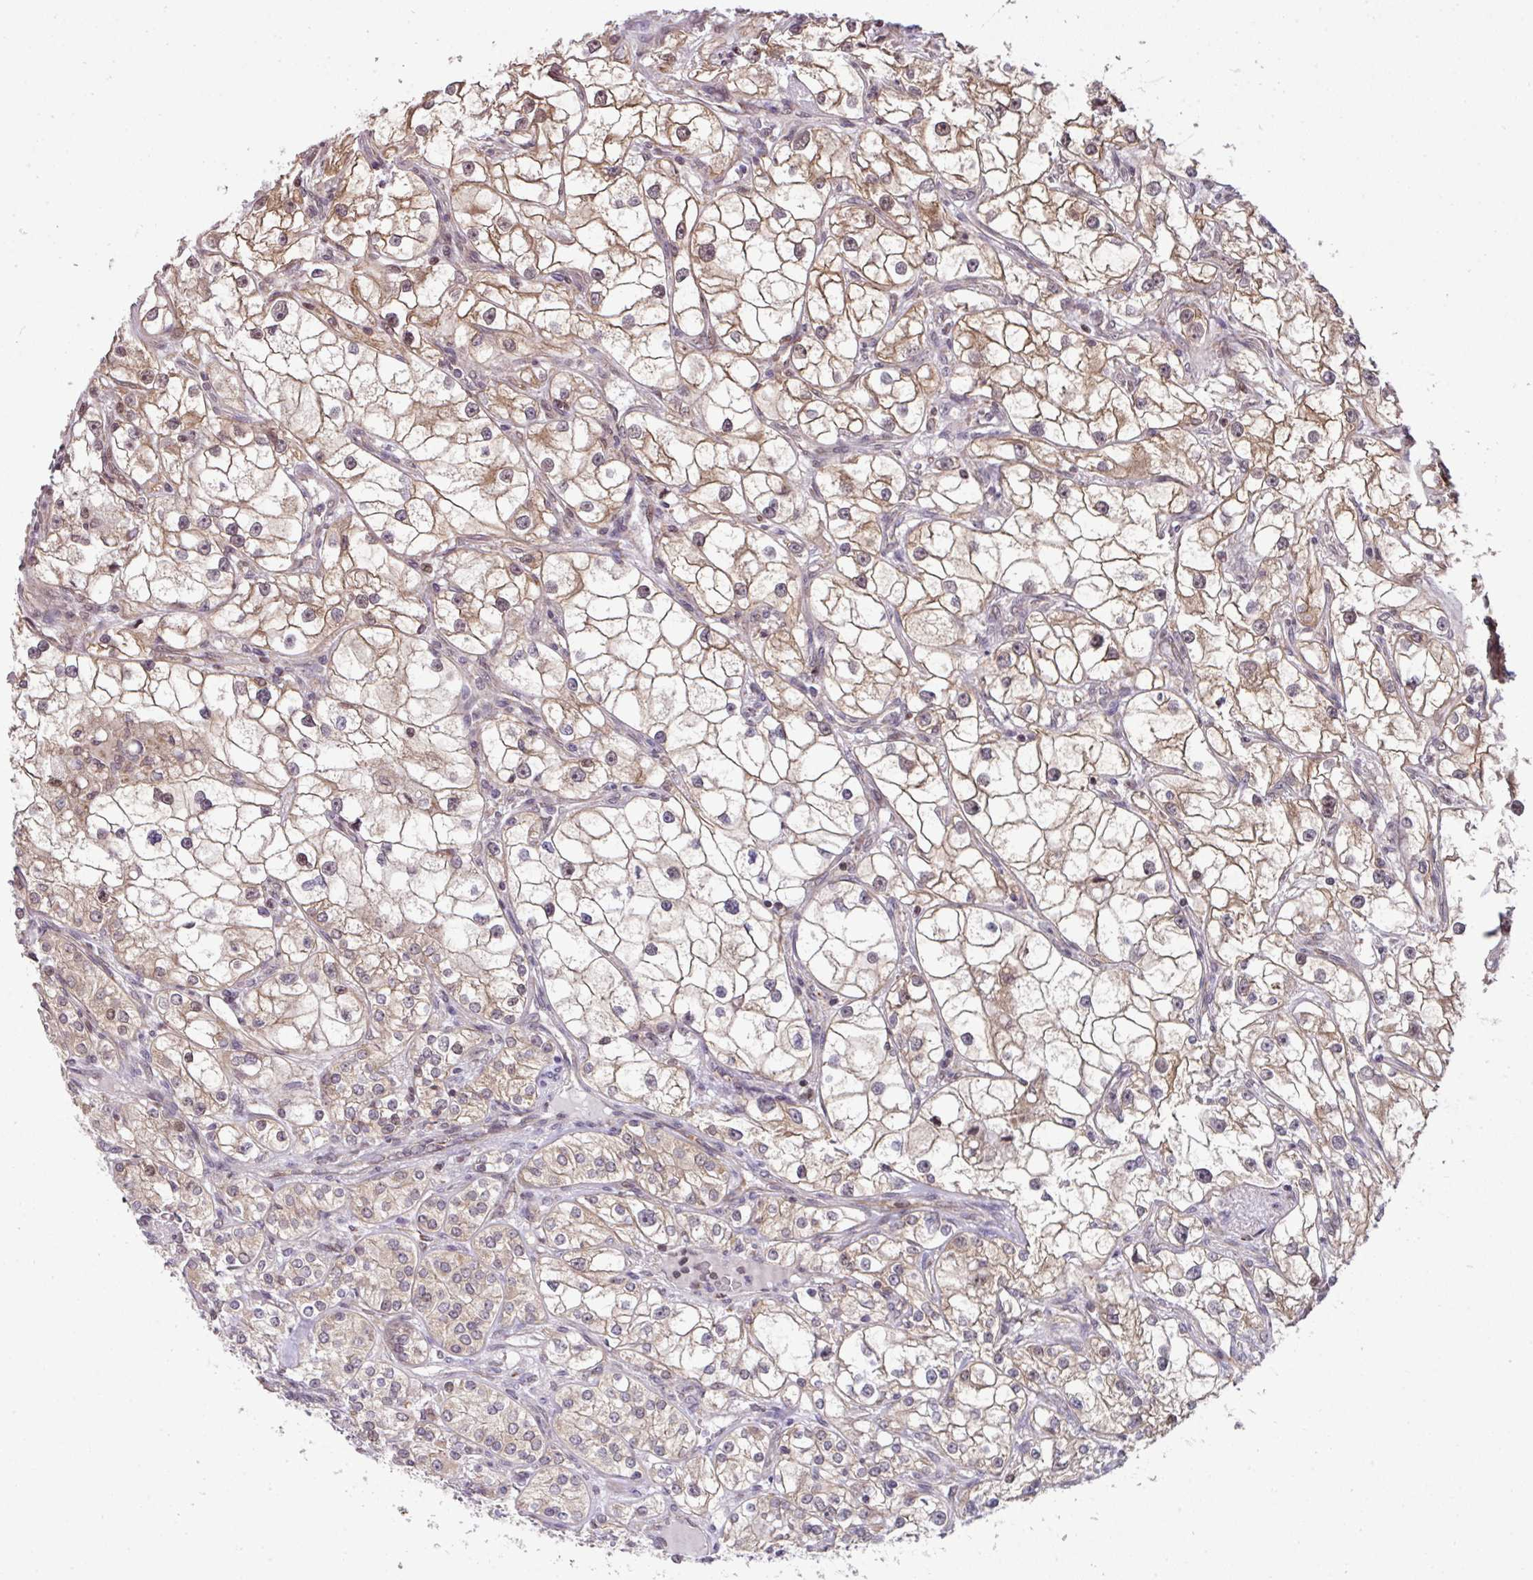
{"staining": {"intensity": "moderate", "quantity": ">75%", "location": "cytoplasmic/membranous,nuclear"}, "tissue": "renal cancer", "cell_type": "Tumor cells", "image_type": "cancer", "snomed": [{"axis": "morphology", "description": "Adenocarcinoma, NOS"}, {"axis": "topography", "description": "Kidney"}], "caption": "Immunohistochemistry (IHC) photomicrograph of human renal adenocarcinoma stained for a protein (brown), which displays medium levels of moderate cytoplasmic/membranous and nuclear staining in about >75% of tumor cells.", "gene": "PLK1", "patient": {"sex": "male", "age": 77}}